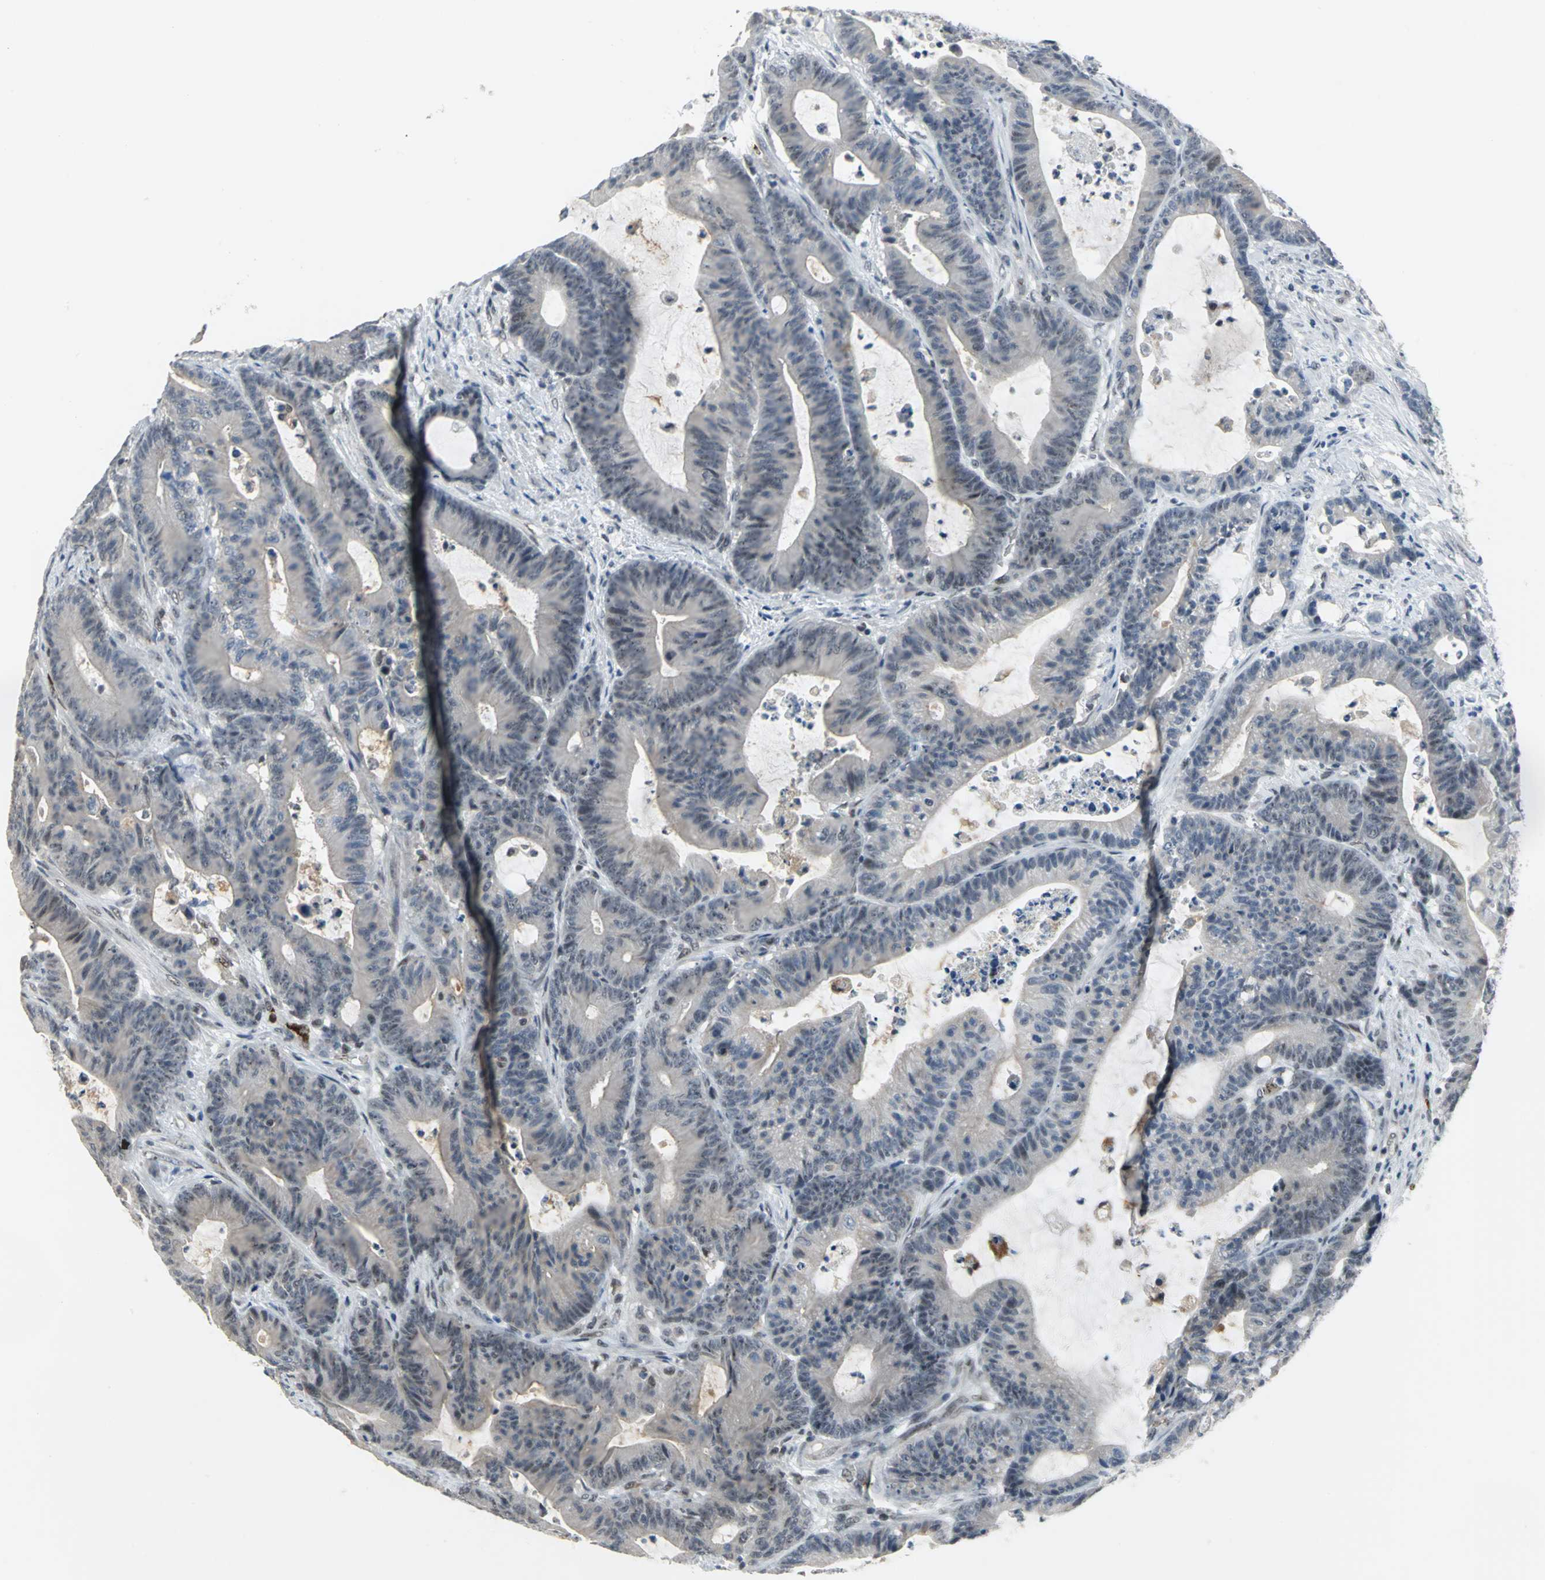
{"staining": {"intensity": "moderate", "quantity": "25%-75%", "location": "nuclear"}, "tissue": "colorectal cancer", "cell_type": "Tumor cells", "image_type": "cancer", "snomed": [{"axis": "morphology", "description": "Adenocarcinoma, NOS"}, {"axis": "topography", "description": "Colon"}], "caption": "Tumor cells demonstrate moderate nuclear expression in approximately 25%-75% of cells in colorectal adenocarcinoma.", "gene": "GLI3", "patient": {"sex": "female", "age": 84}}